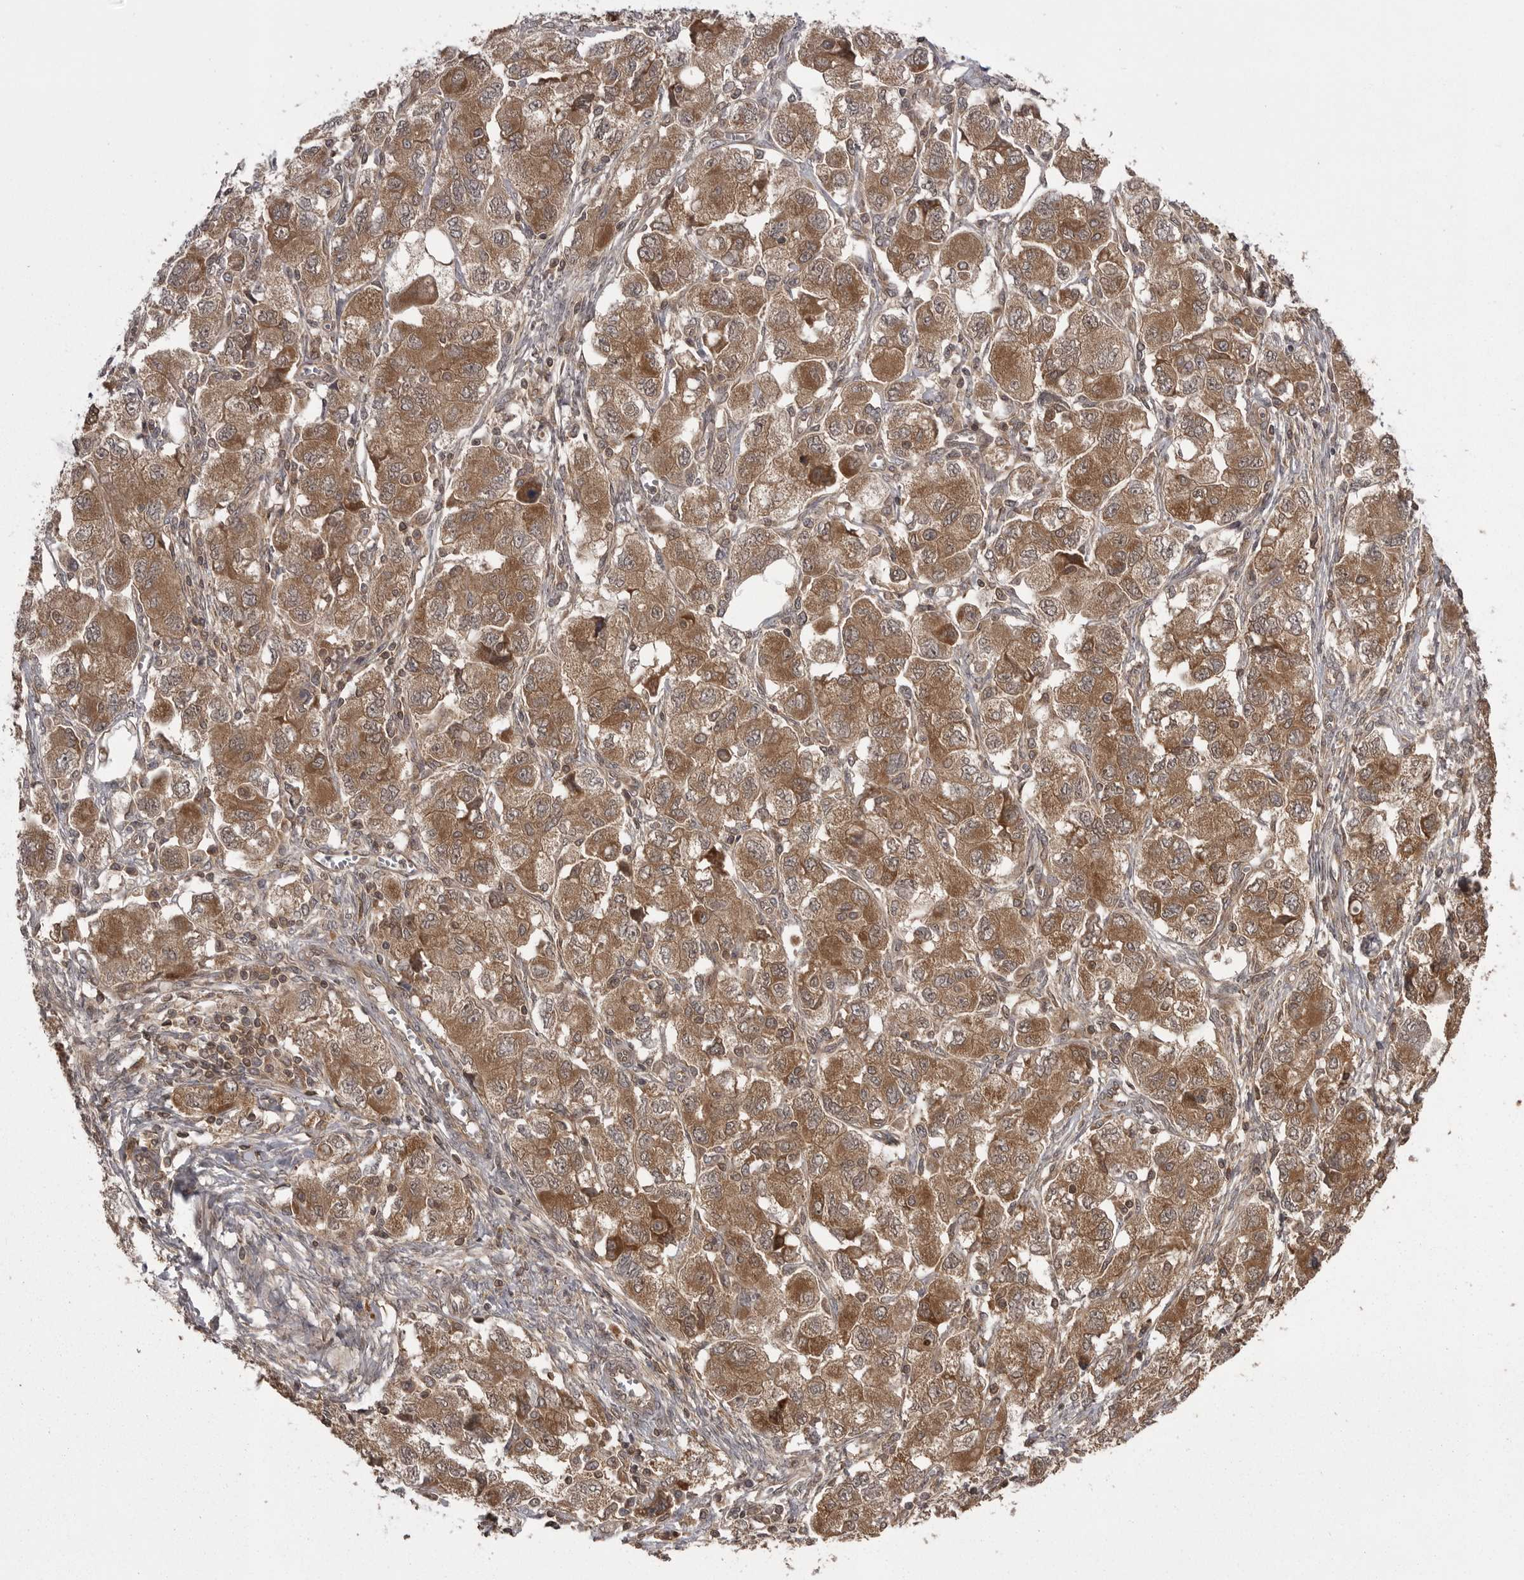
{"staining": {"intensity": "moderate", "quantity": ">75%", "location": "cytoplasmic/membranous"}, "tissue": "ovarian cancer", "cell_type": "Tumor cells", "image_type": "cancer", "snomed": [{"axis": "morphology", "description": "Carcinoma, NOS"}, {"axis": "morphology", "description": "Cystadenocarcinoma, serous, NOS"}, {"axis": "topography", "description": "Ovary"}], "caption": "Immunohistochemistry (IHC) photomicrograph of neoplastic tissue: ovarian cancer (carcinoma) stained using immunohistochemistry (IHC) displays medium levels of moderate protein expression localized specifically in the cytoplasmic/membranous of tumor cells, appearing as a cytoplasmic/membranous brown color.", "gene": "STK24", "patient": {"sex": "female", "age": 69}}